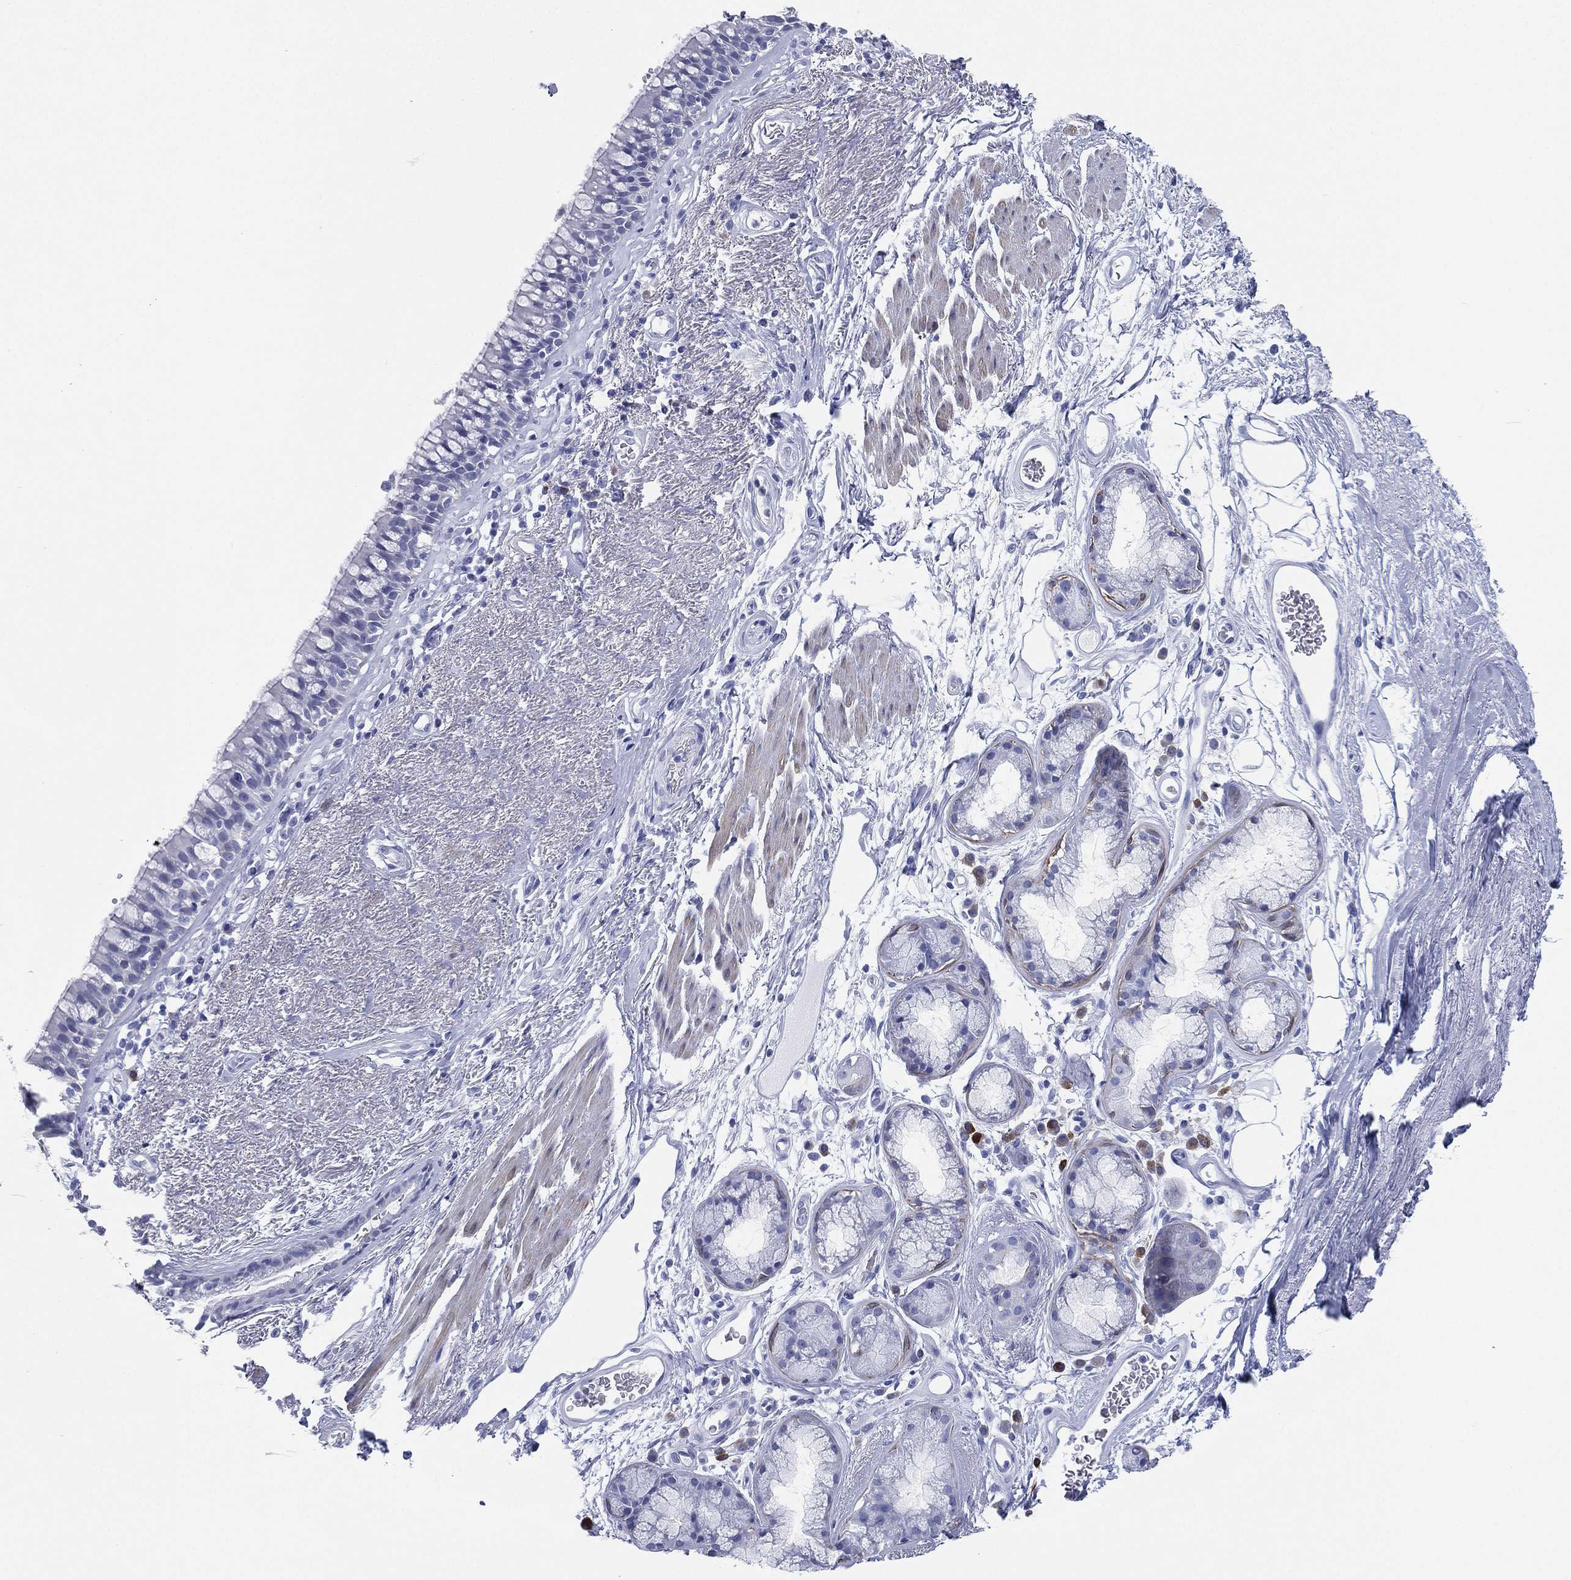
{"staining": {"intensity": "negative", "quantity": "none", "location": "none"}, "tissue": "bronchus", "cell_type": "Respiratory epithelial cells", "image_type": "normal", "snomed": [{"axis": "morphology", "description": "Normal tissue, NOS"}, {"axis": "topography", "description": "Bronchus"}], "caption": "Immunohistochemistry of unremarkable bronchus demonstrates no expression in respiratory epithelial cells. (DAB (3,3'-diaminobenzidine) immunohistochemistry (IHC) visualized using brightfield microscopy, high magnification).", "gene": "CD79A", "patient": {"sex": "male", "age": 82}}